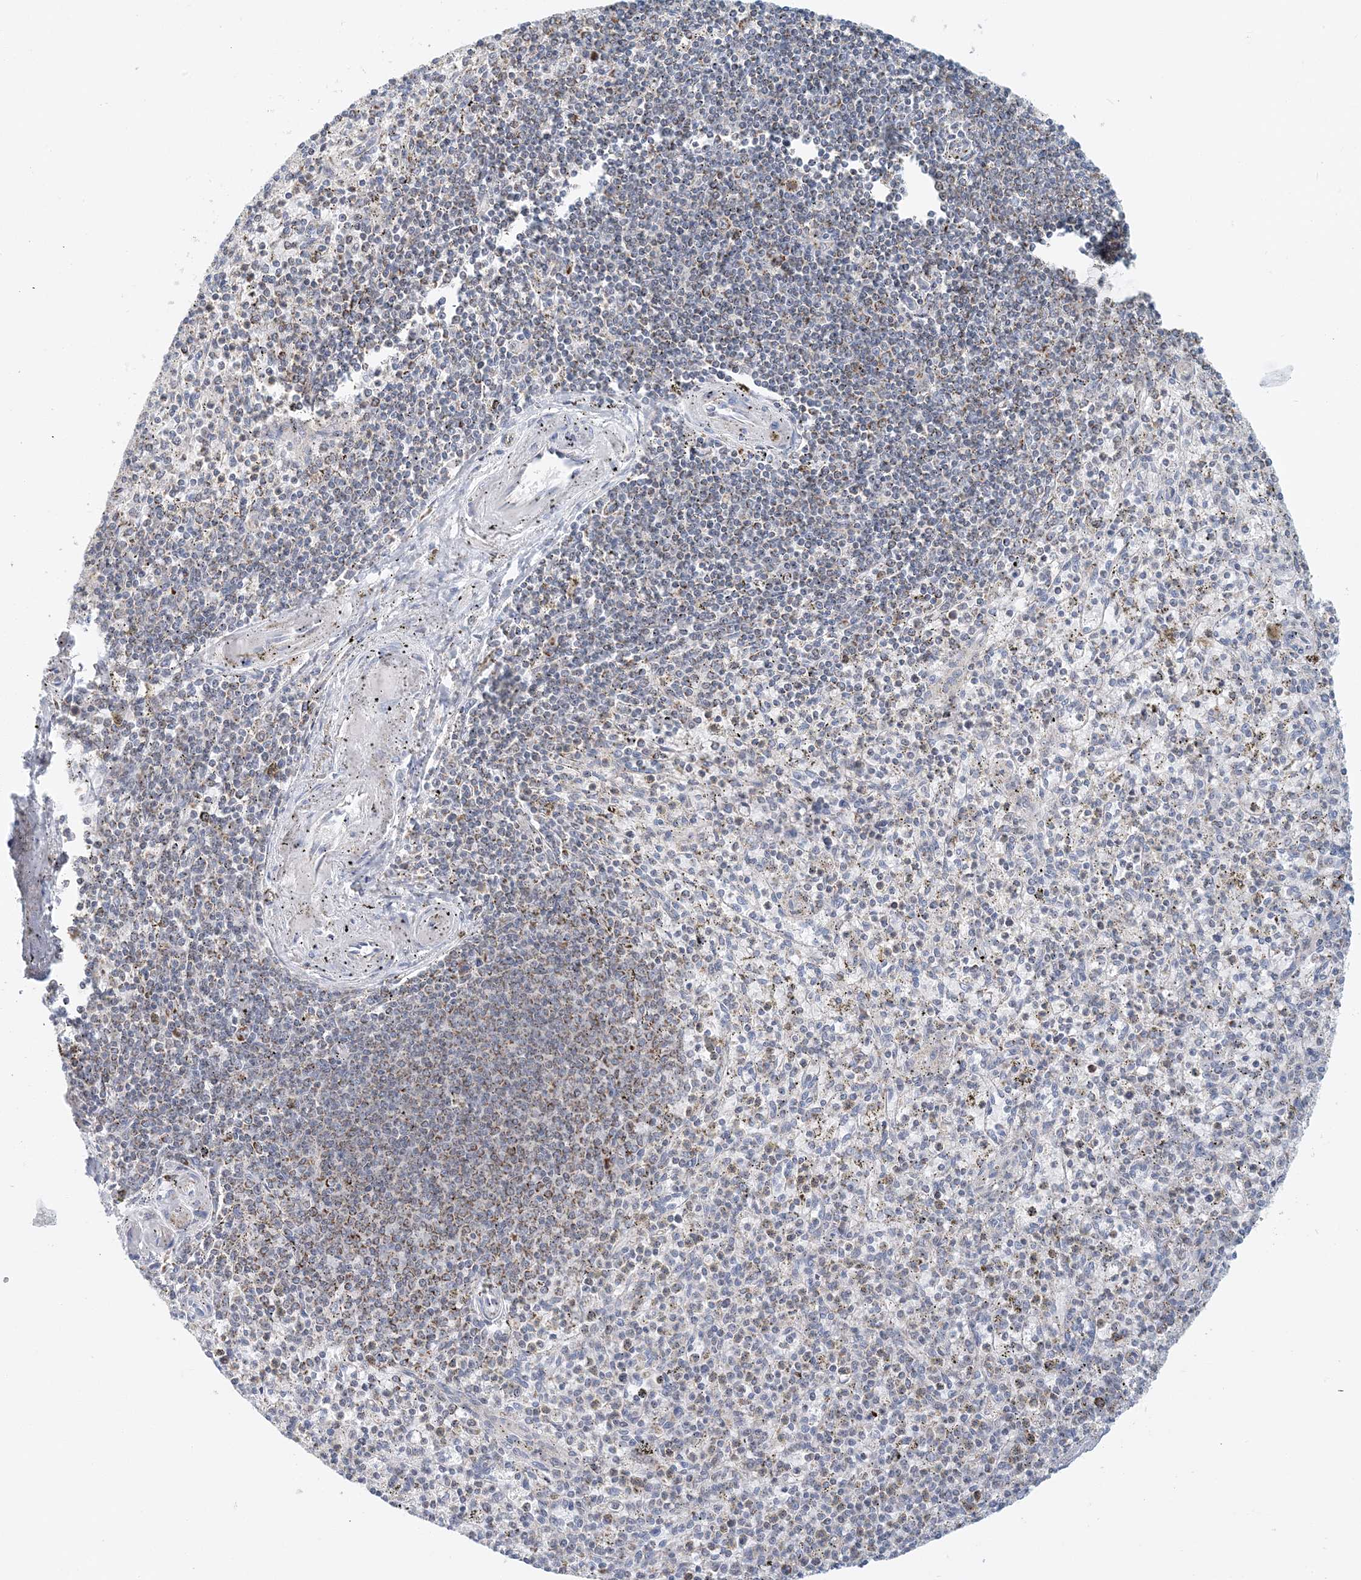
{"staining": {"intensity": "weak", "quantity": "<25%", "location": "cytoplasmic/membranous"}, "tissue": "spleen", "cell_type": "Cells in red pulp", "image_type": "normal", "snomed": [{"axis": "morphology", "description": "Normal tissue, NOS"}, {"axis": "topography", "description": "Spleen"}], "caption": "High power microscopy photomicrograph of an IHC histopathology image of unremarkable spleen, revealing no significant staining in cells in red pulp. Brightfield microscopy of immunohistochemistry (IHC) stained with DAB (3,3'-diaminobenzidine) (brown) and hematoxylin (blue), captured at high magnification.", "gene": "BDH1", "patient": {"sex": "male", "age": 72}}